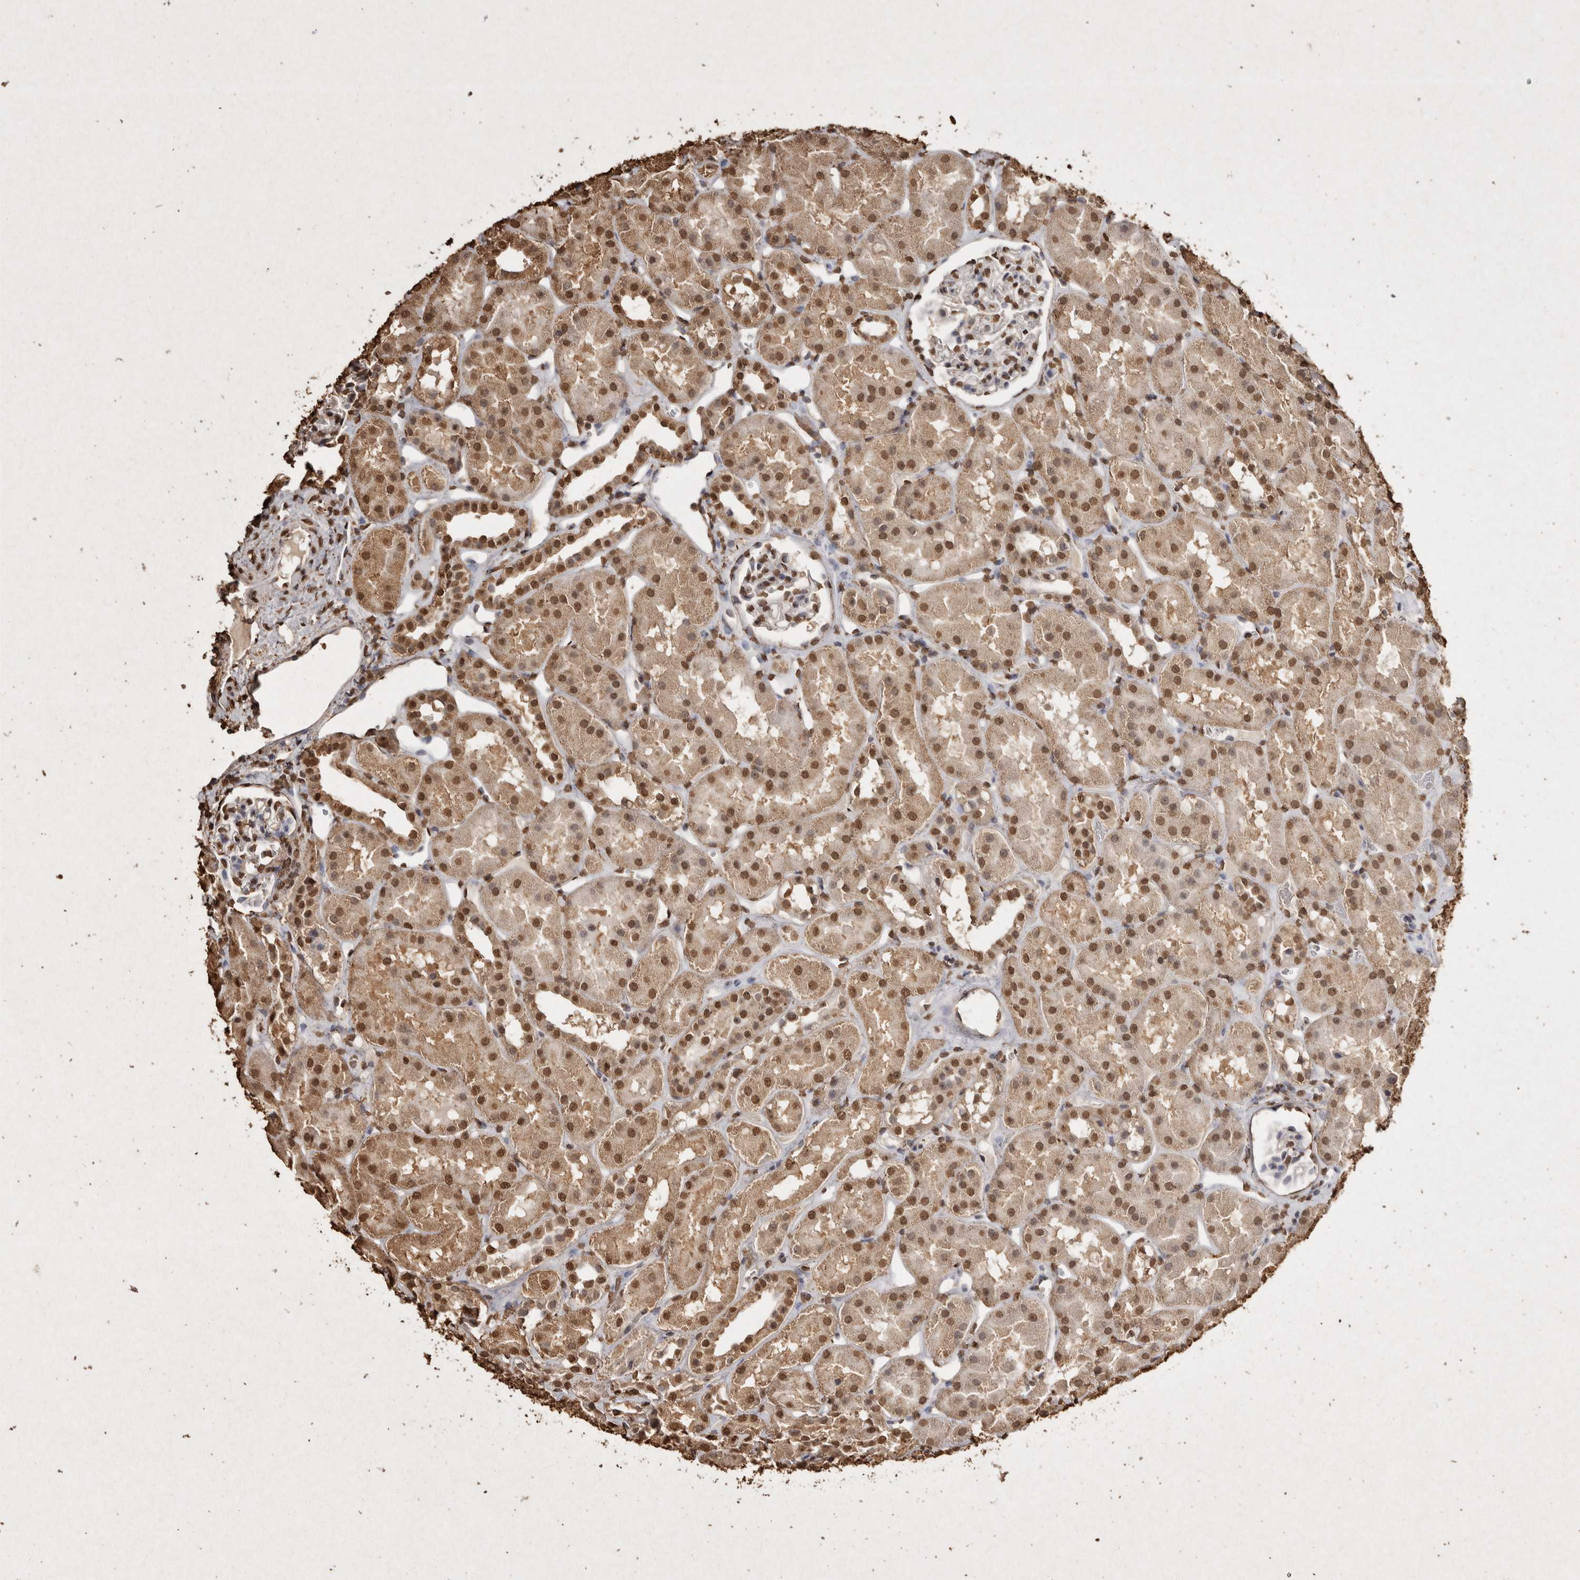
{"staining": {"intensity": "moderate", "quantity": ">75%", "location": "nuclear"}, "tissue": "kidney", "cell_type": "Cells in glomeruli", "image_type": "normal", "snomed": [{"axis": "morphology", "description": "Normal tissue, NOS"}, {"axis": "topography", "description": "Kidney"}], "caption": "Moderate nuclear protein staining is identified in approximately >75% of cells in glomeruli in kidney. (brown staining indicates protein expression, while blue staining denotes nuclei).", "gene": "FSTL3", "patient": {"sex": "male", "age": 16}}